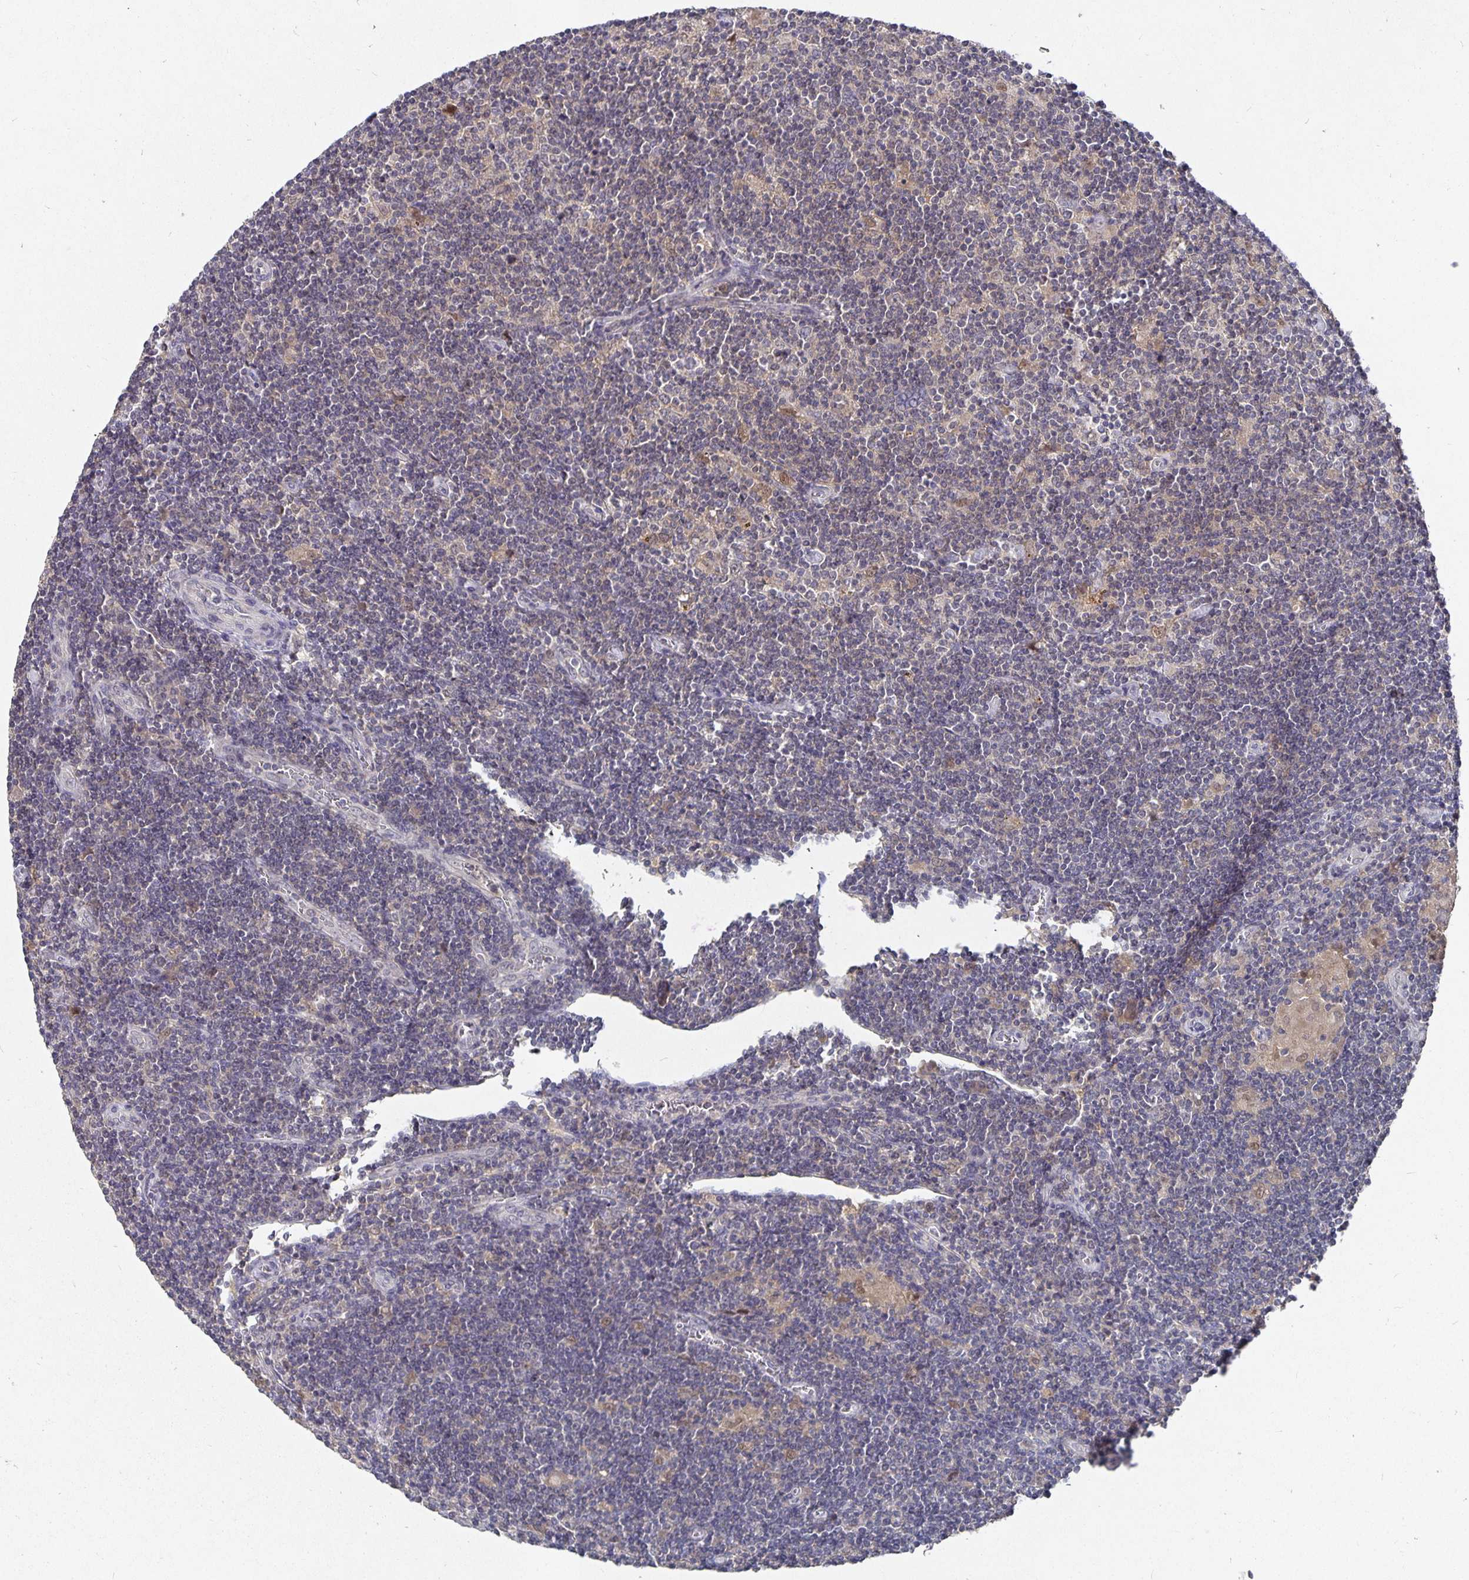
{"staining": {"intensity": "negative", "quantity": "none", "location": "none"}, "tissue": "lymphoma", "cell_type": "Tumor cells", "image_type": "cancer", "snomed": [{"axis": "morphology", "description": "Hodgkin's disease, NOS"}, {"axis": "topography", "description": "Lymph node"}], "caption": "An immunohistochemistry (IHC) micrograph of lymphoma is shown. There is no staining in tumor cells of lymphoma.", "gene": "HEPN1", "patient": {"sex": "male", "age": 40}}